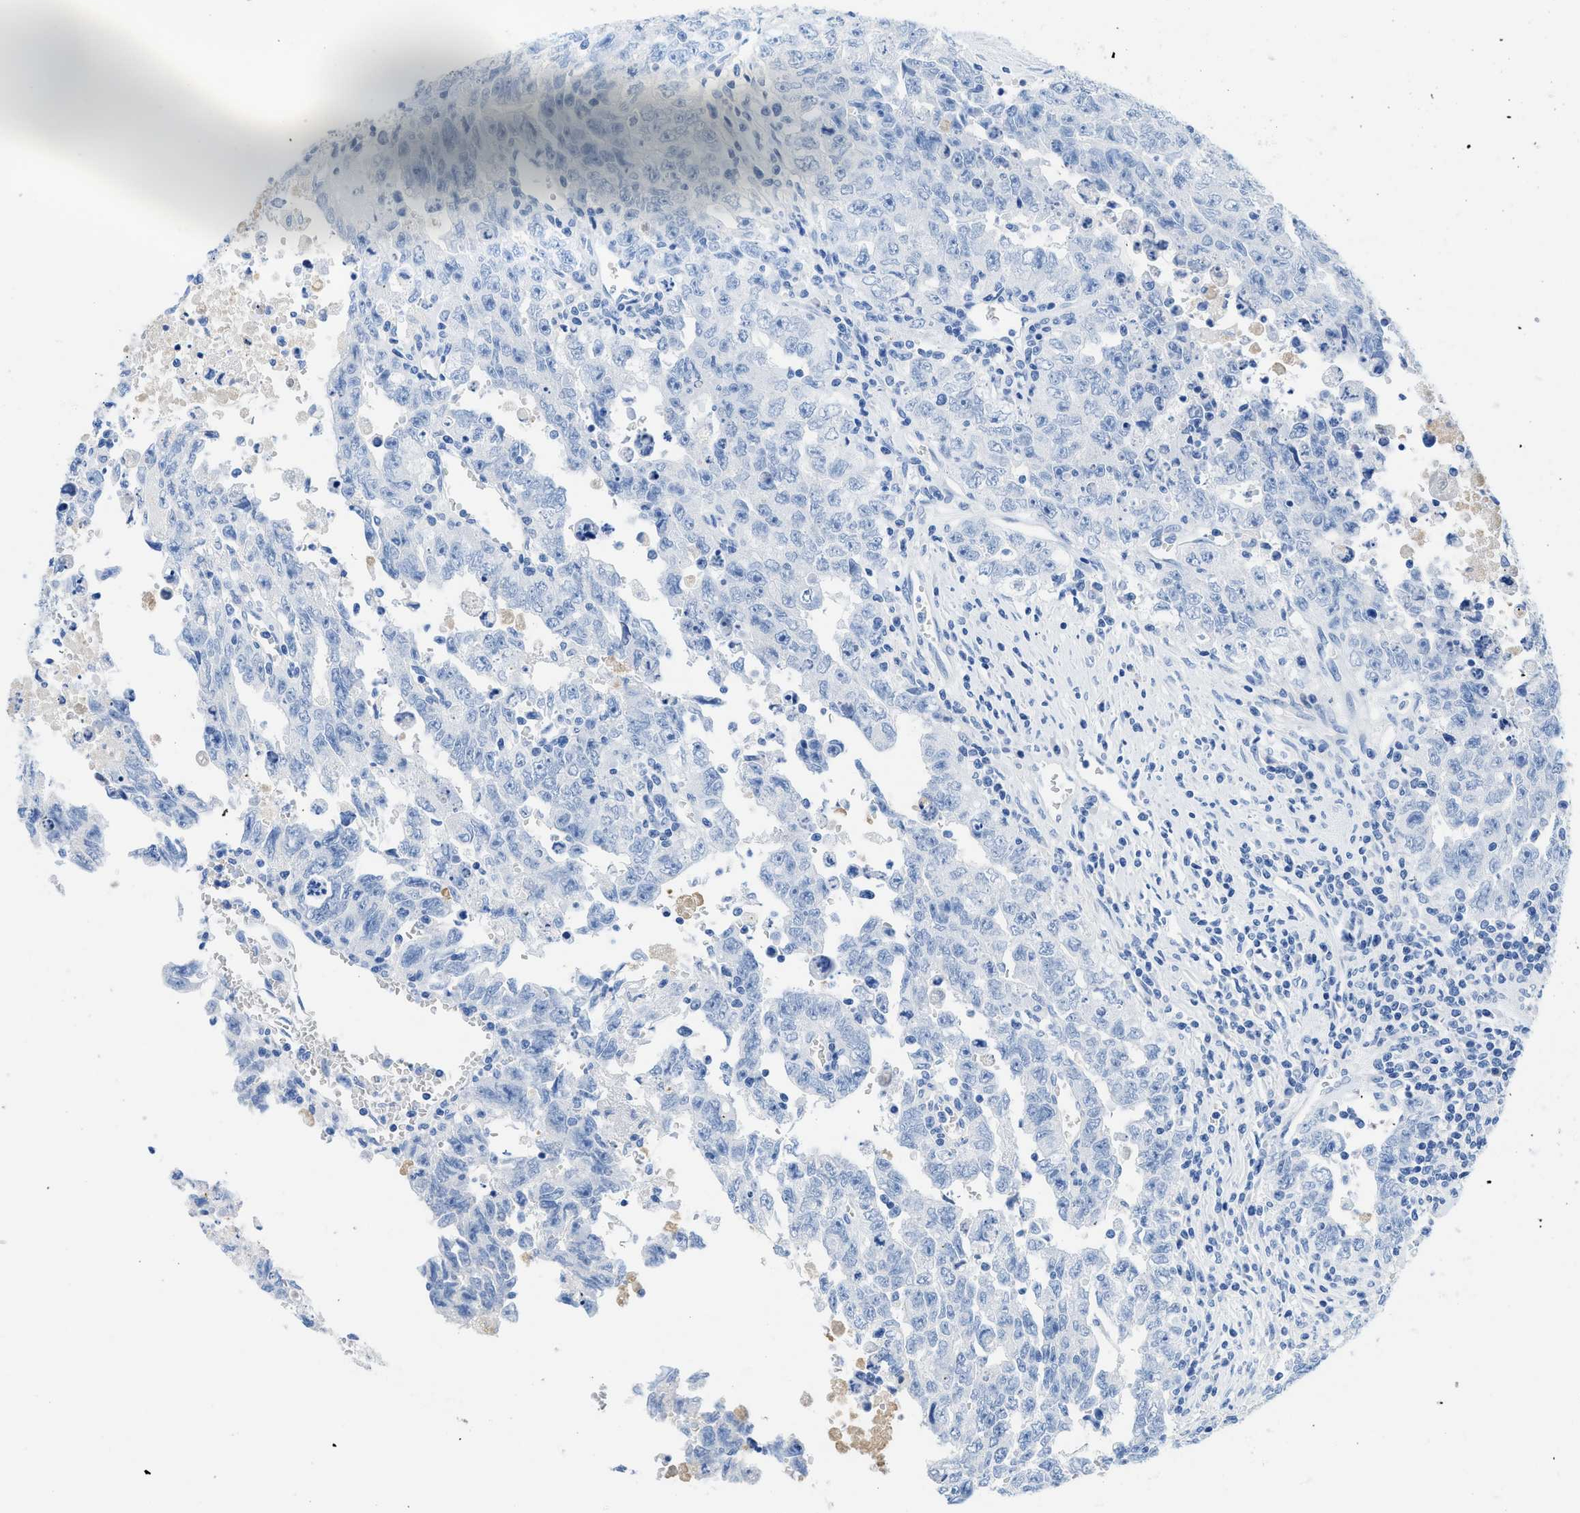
{"staining": {"intensity": "negative", "quantity": "none", "location": "none"}, "tissue": "testis cancer", "cell_type": "Tumor cells", "image_type": "cancer", "snomed": [{"axis": "morphology", "description": "Carcinoma, Embryonal, NOS"}, {"axis": "topography", "description": "Testis"}], "caption": "The immunohistochemistry (IHC) histopathology image has no significant staining in tumor cells of testis cancer tissue. Nuclei are stained in blue.", "gene": "COL3A1", "patient": {"sex": "male", "age": 28}}